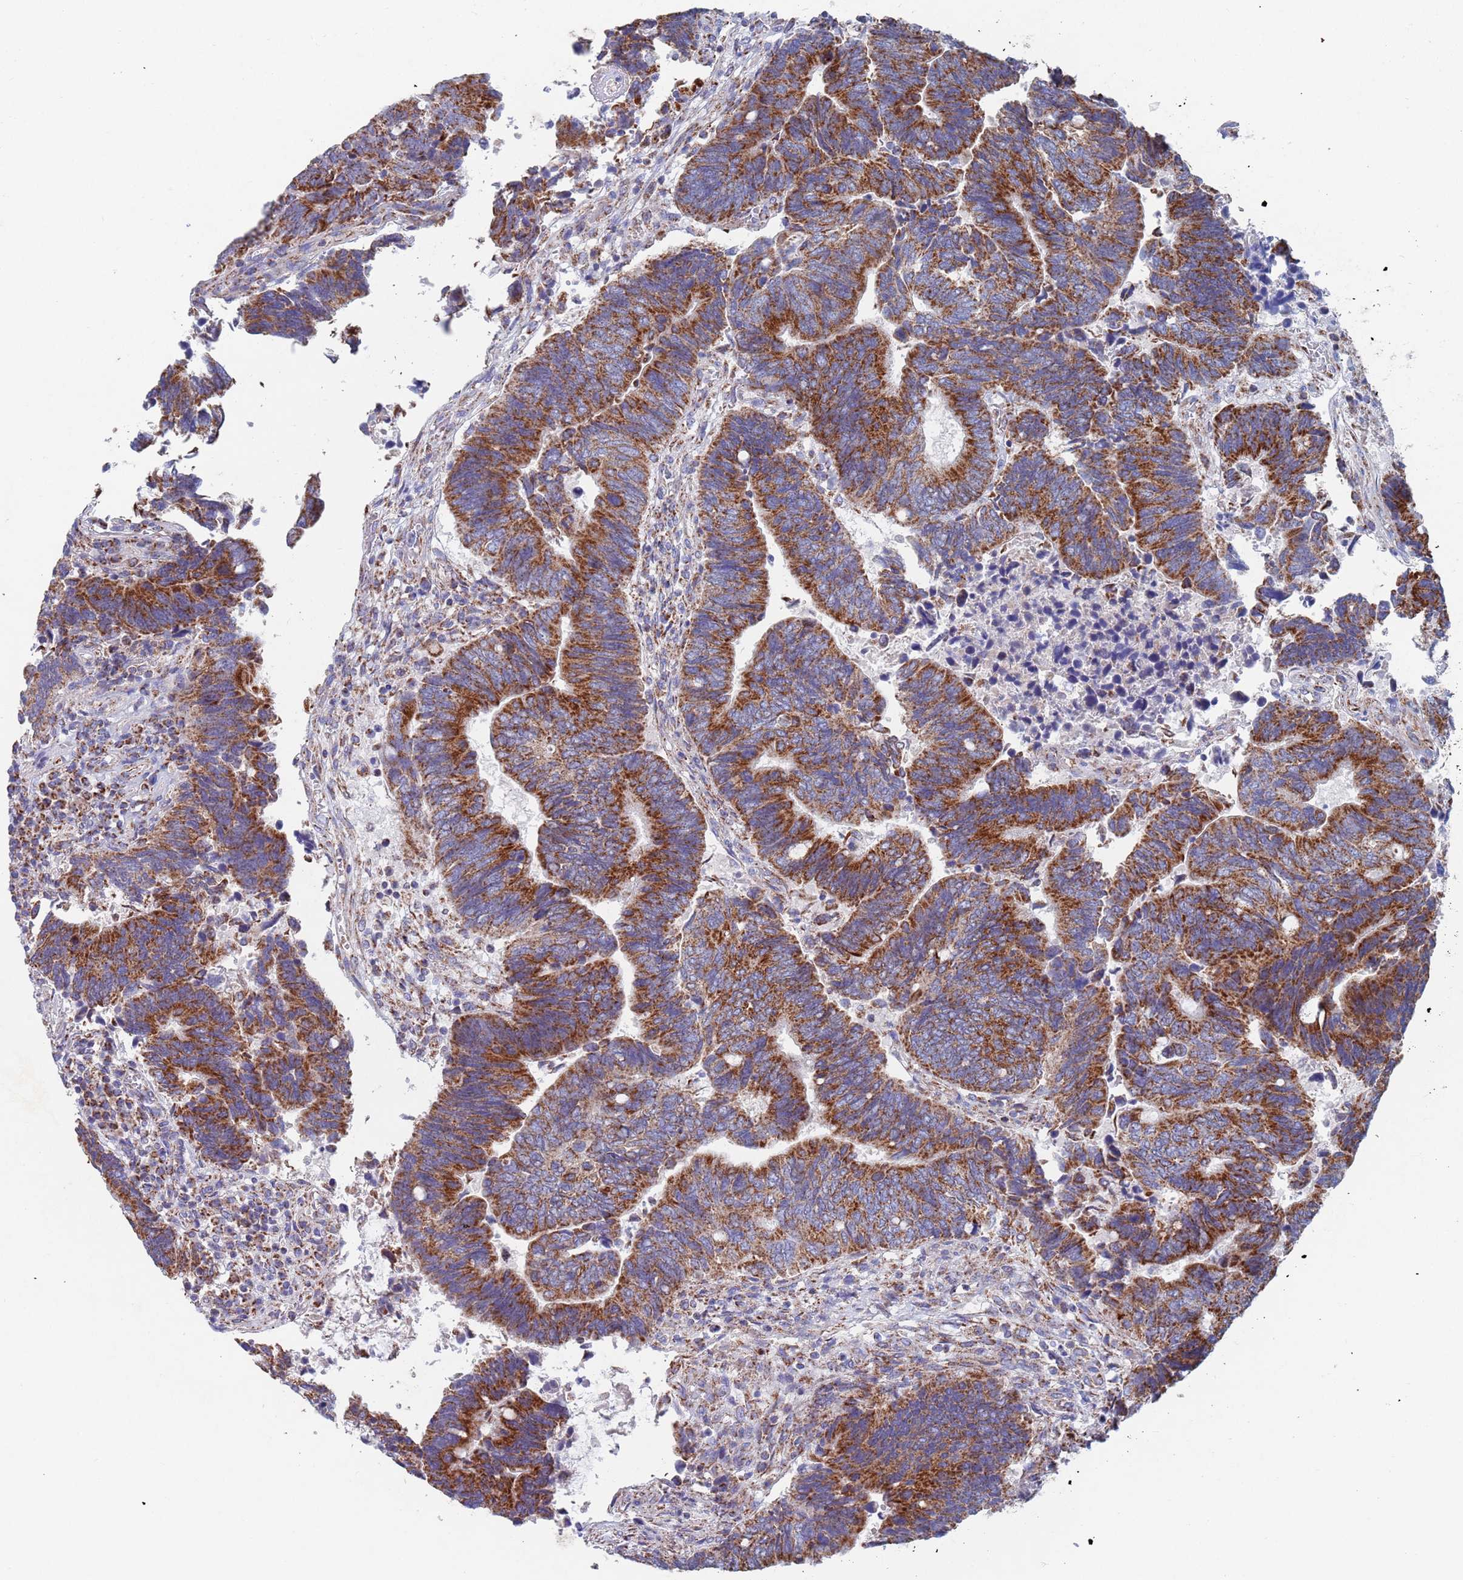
{"staining": {"intensity": "strong", "quantity": ">75%", "location": "cytoplasmic/membranous"}, "tissue": "colorectal cancer", "cell_type": "Tumor cells", "image_type": "cancer", "snomed": [{"axis": "morphology", "description": "Adenocarcinoma, NOS"}, {"axis": "topography", "description": "Colon"}], "caption": "The photomicrograph shows staining of colorectal cancer, revealing strong cytoplasmic/membranous protein staining (brown color) within tumor cells.", "gene": "MRPL22", "patient": {"sex": "male", "age": 87}}